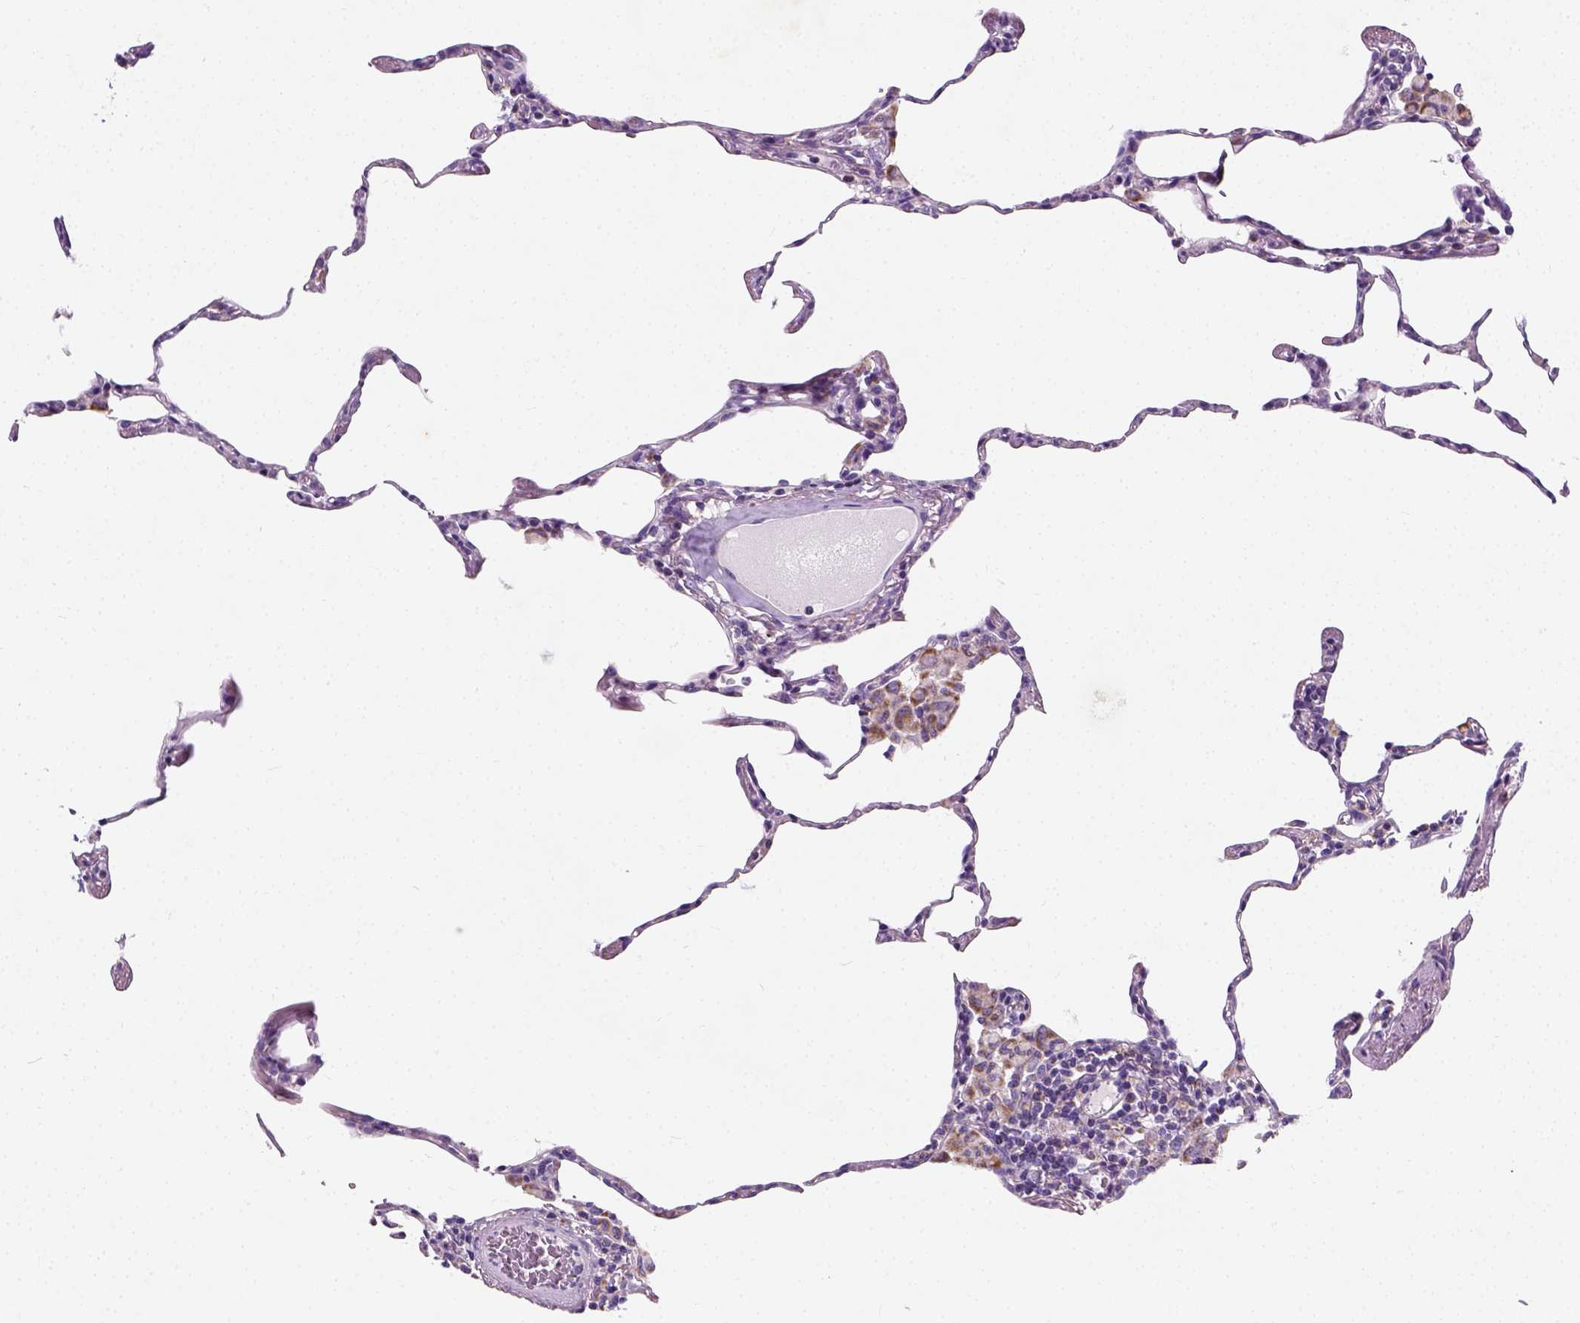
{"staining": {"intensity": "negative", "quantity": "none", "location": "none"}, "tissue": "lung", "cell_type": "Alveolar cells", "image_type": "normal", "snomed": [{"axis": "morphology", "description": "Normal tissue, NOS"}, {"axis": "topography", "description": "Lung"}], "caption": "Protein analysis of normal lung reveals no significant positivity in alveolar cells.", "gene": "CHODL", "patient": {"sex": "female", "age": 57}}